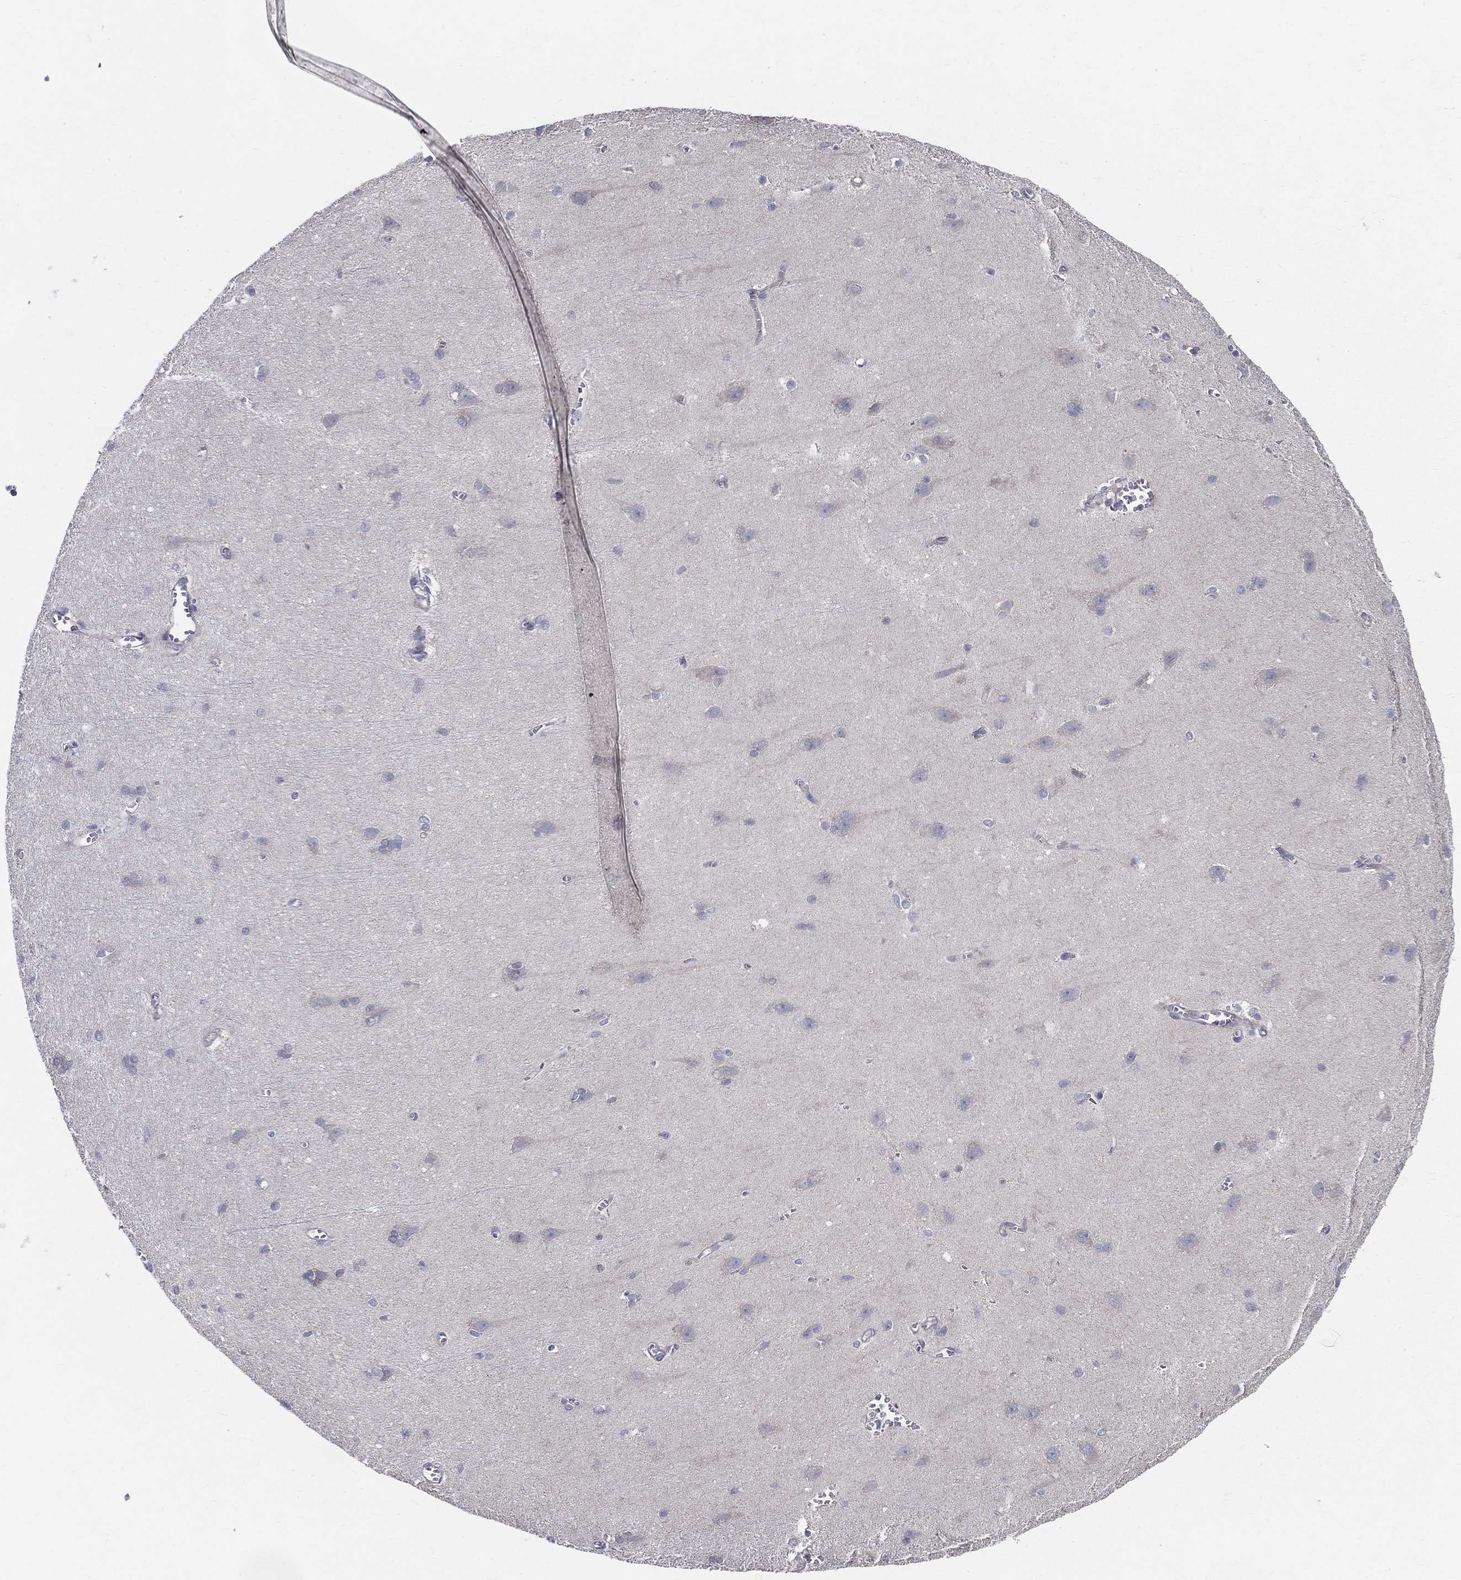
{"staining": {"intensity": "negative", "quantity": "none", "location": "none"}, "tissue": "cerebral cortex", "cell_type": "Endothelial cells", "image_type": "normal", "snomed": [{"axis": "morphology", "description": "Normal tissue, NOS"}, {"axis": "topography", "description": "Cerebral cortex"}], "caption": "The image reveals no staining of endothelial cells in unremarkable cerebral cortex.", "gene": "POMZP3", "patient": {"sex": "male", "age": 37}}